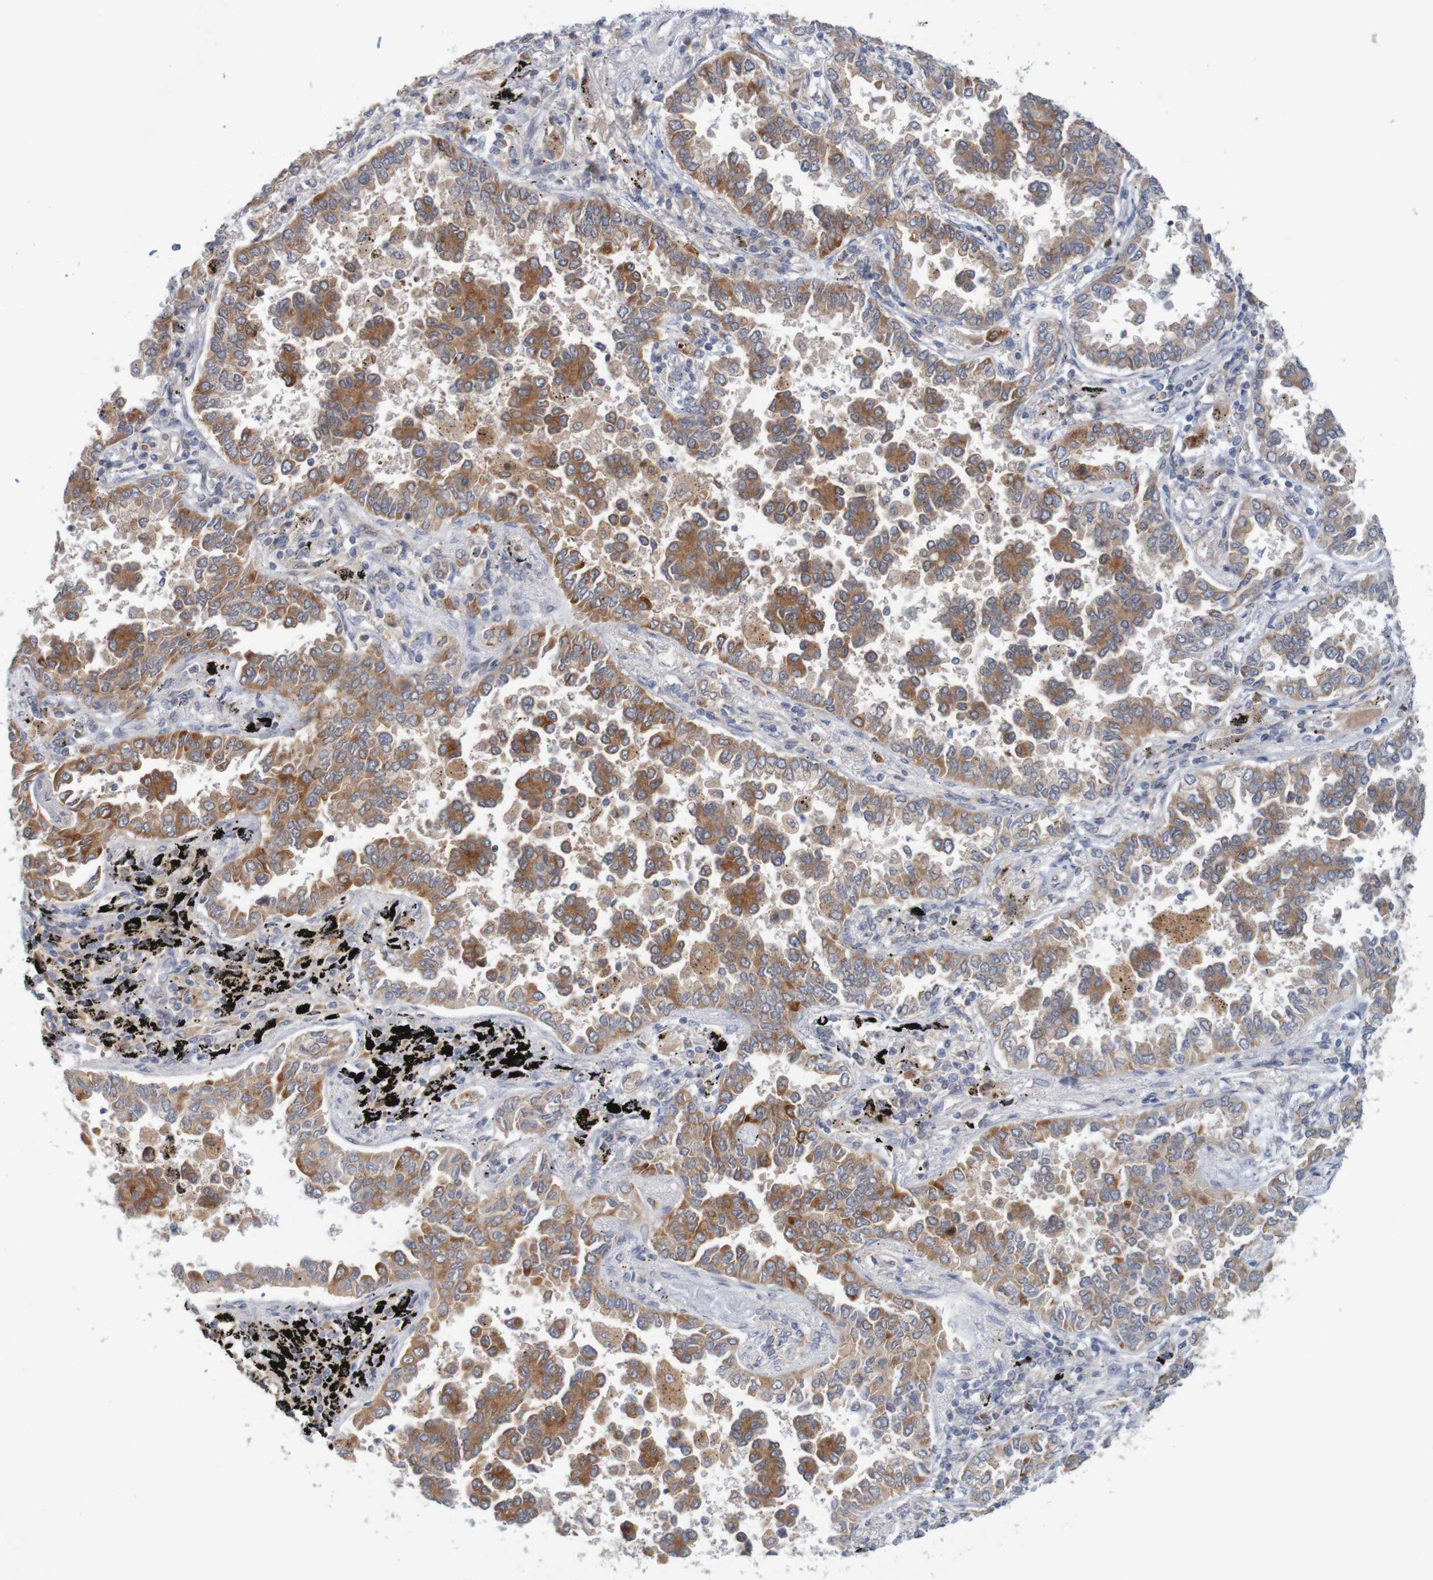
{"staining": {"intensity": "moderate", "quantity": ">75%", "location": "cytoplasmic/membranous"}, "tissue": "lung cancer", "cell_type": "Tumor cells", "image_type": "cancer", "snomed": [{"axis": "morphology", "description": "Normal tissue, NOS"}, {"axis": "morphology", "description": "Adenocarcinoma, NOS"}, {"axis": "topography", "description": "Lung"}], "caption": "A high-resolution photomicrograph shows immunohistochemistry staining of adenocarcinoma (lung), which shows moderate cytoplasmic/membranous expression in about >75% of tumor cells.", "gene": "NAV2", "patient": {"sex": "male", "age": 59}}